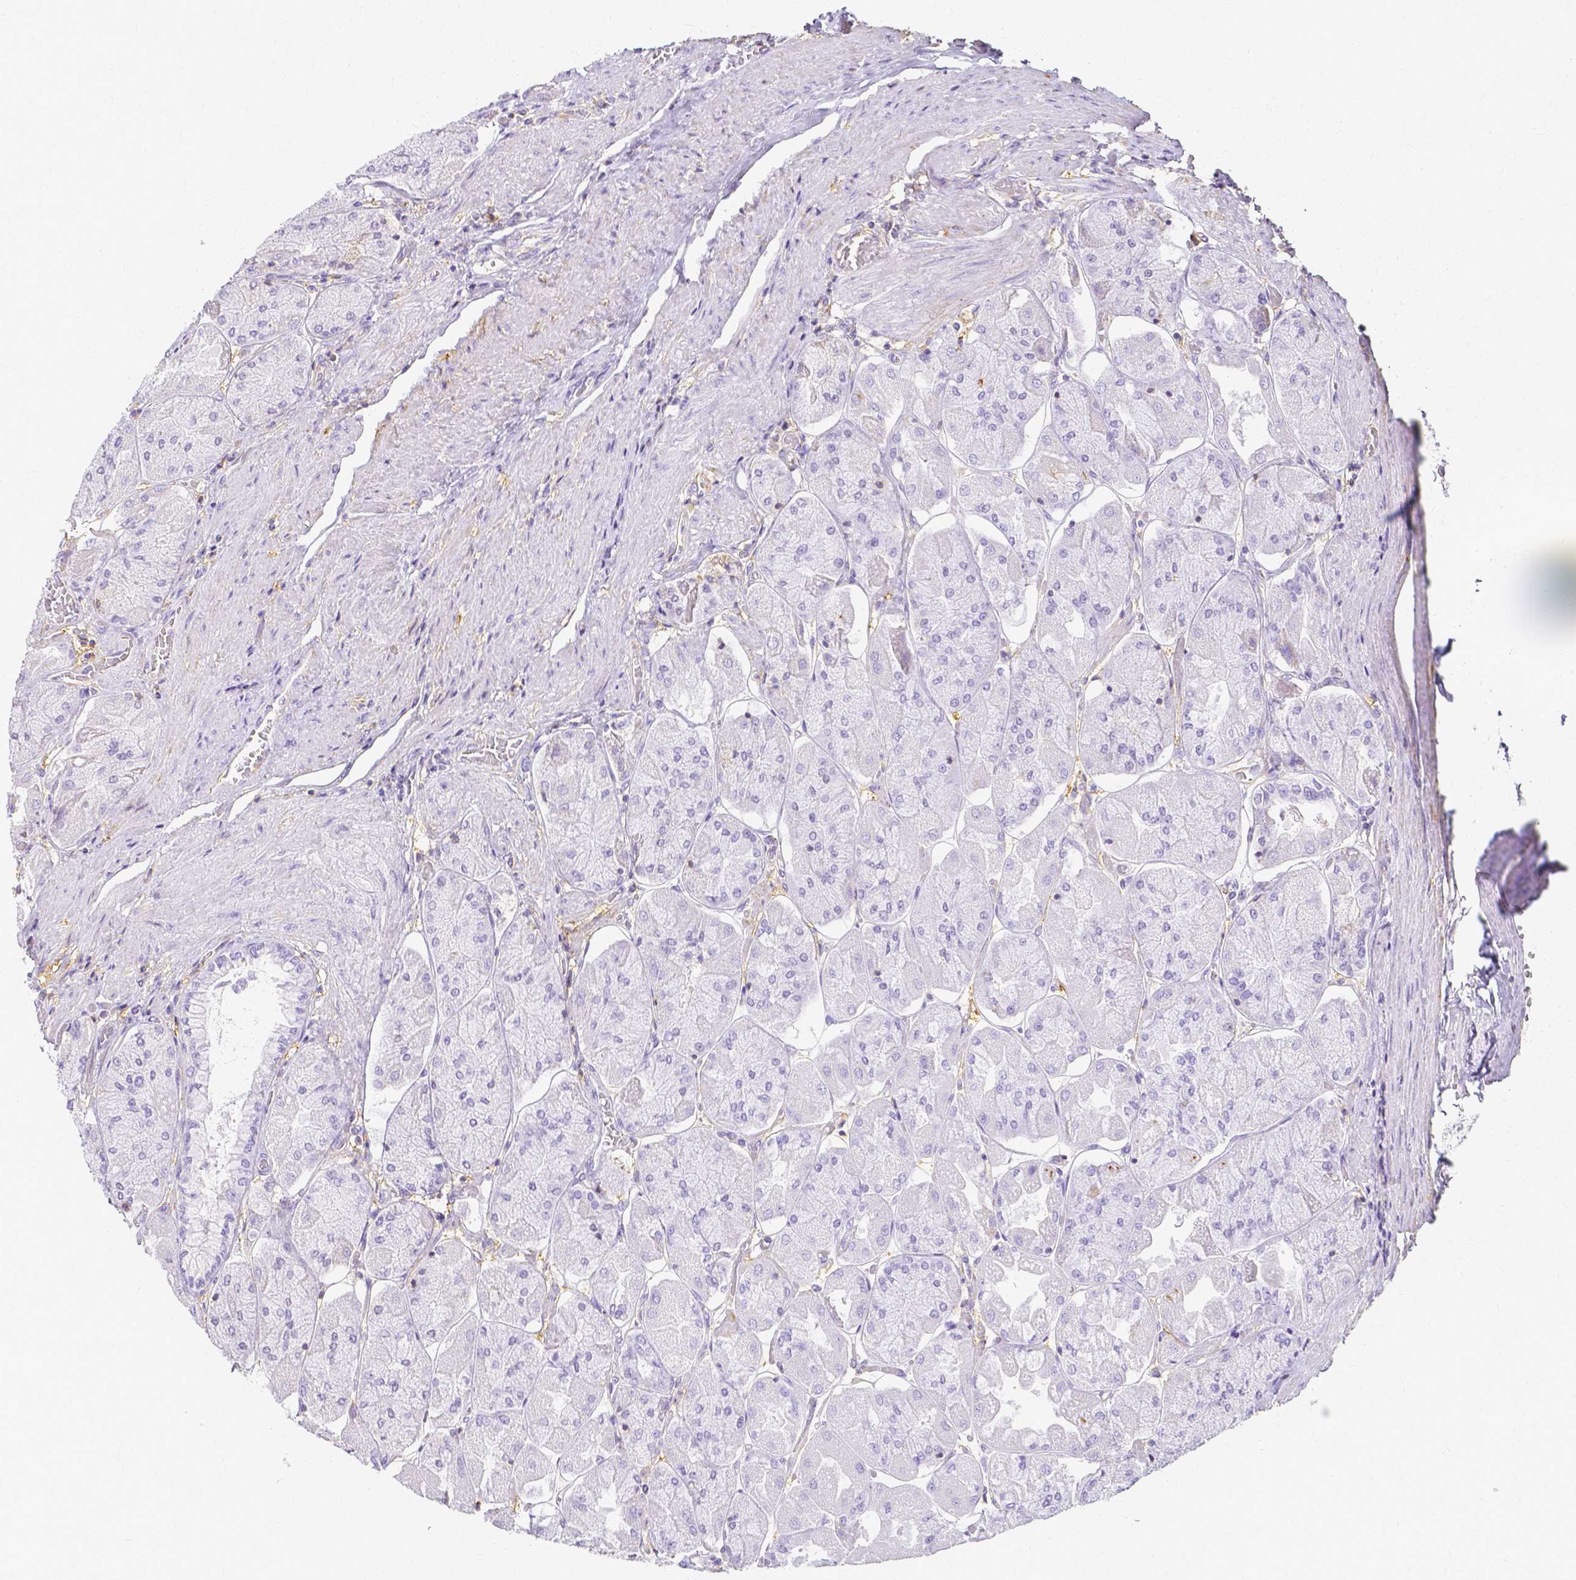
{"staining": {"intensity": "negative", "quantity": "none", "location": "none"}, "tissue": "stomach", "cell_type": "Glandular cells", "image_type": "normal", "snomed": [{"axis": "morphology", "description": "Normal tissue, NOS"}, {"axis": "topography", "description": "Stomach"}], "caption": "Micrograph shows no significant protein staining in glandular cells of normal stomach.", "gene": "HSPA12A", "patient": {"sex": "female", "age": 61}}